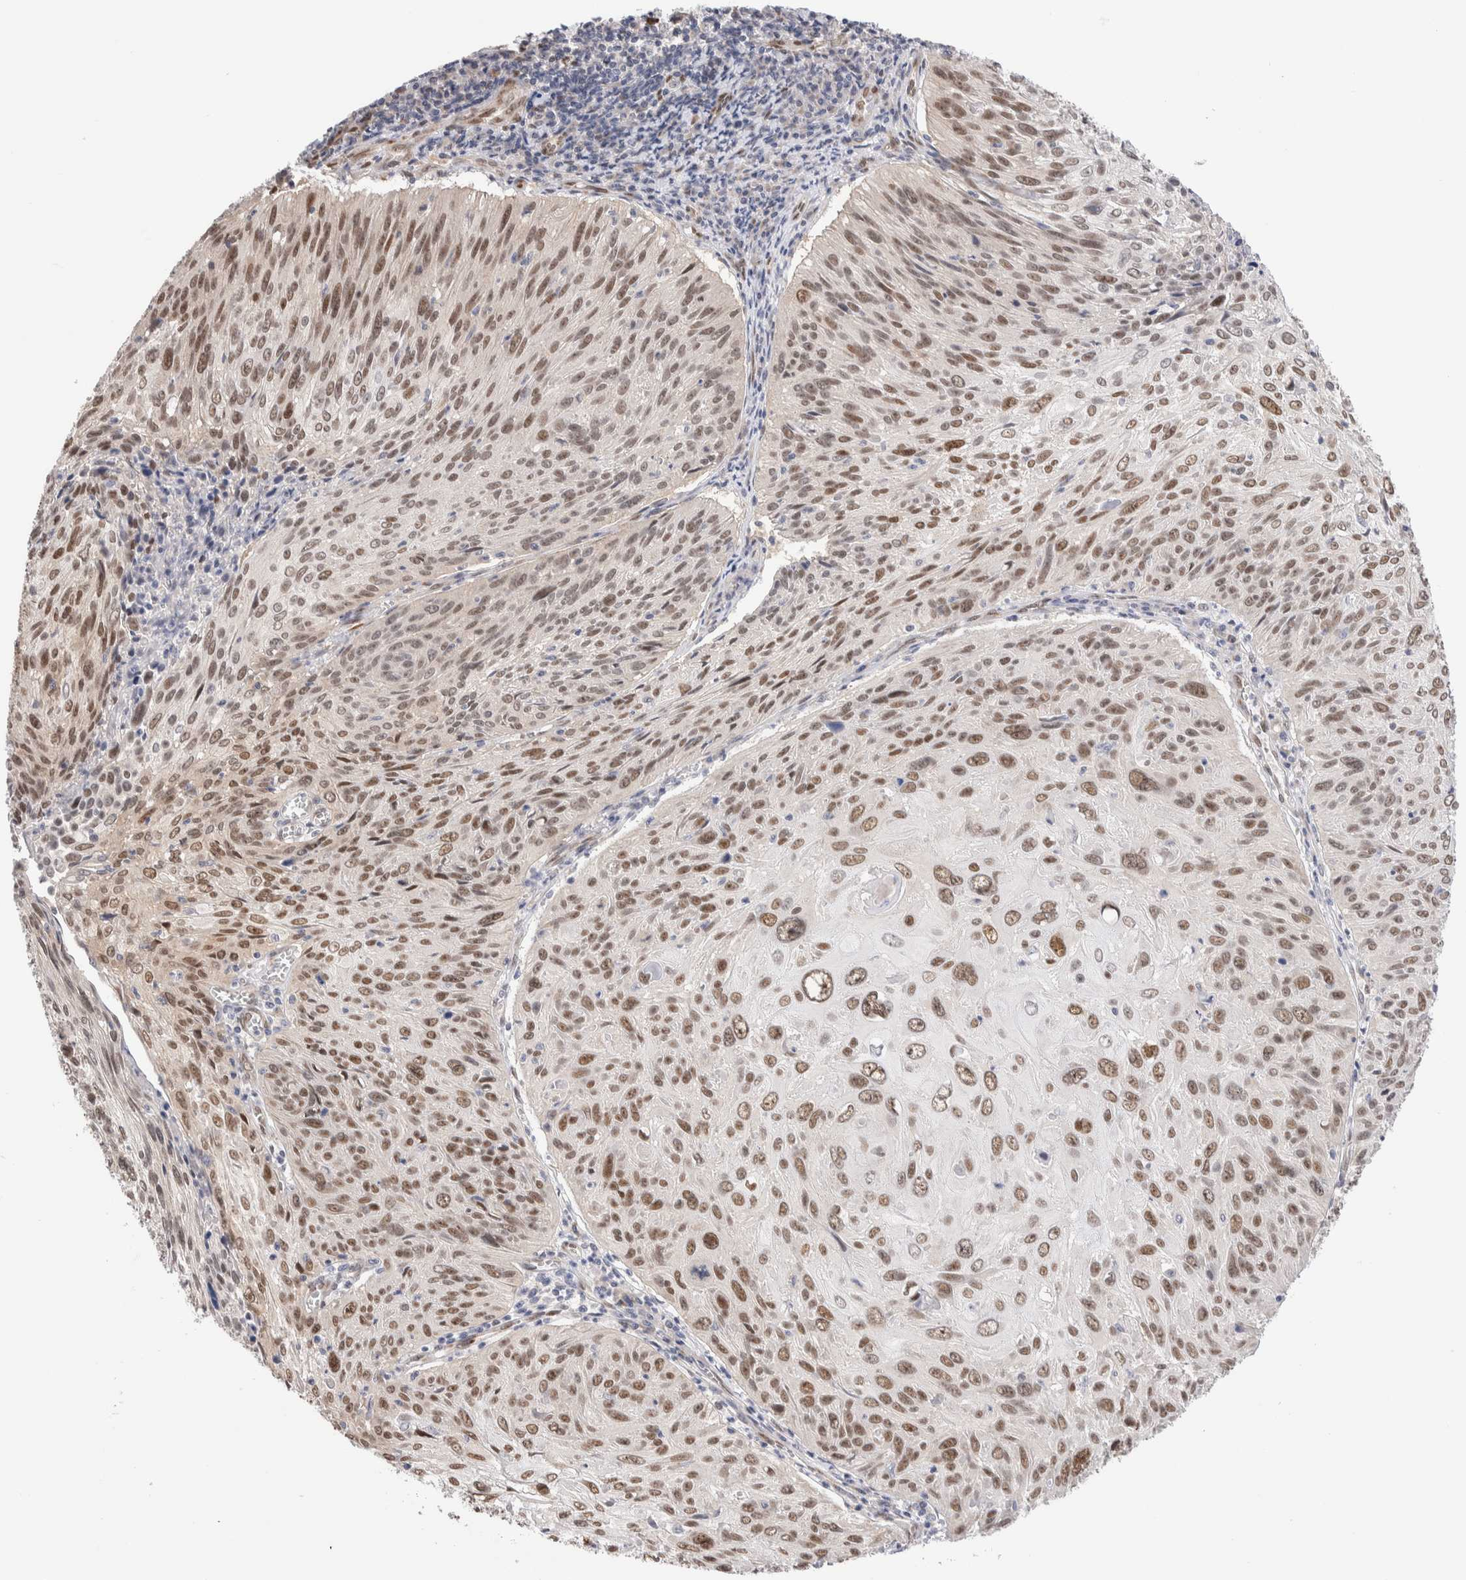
{"staining": {"intensity": "moderate", "quantity": ">75%", "location": "nuclear"}, "tissue": "cervical cancer", "cell_type": "Tumor cells", "image_type": "cancer", "snomed": [{"axis": "morphology", "description": "Squamous cell carcinoma, NOS"}, {"axis": "topography", "description": "Cervix"}], "caption": "Protein positivity by immunohistochemistry (IHC) reveals moderate nuclear staining in approximately >75% of tumor cells in cervical cancer (squamous cell carcinoma).", "gene": "NSMAF", "patient": {"sex": "female", "age": 51}}